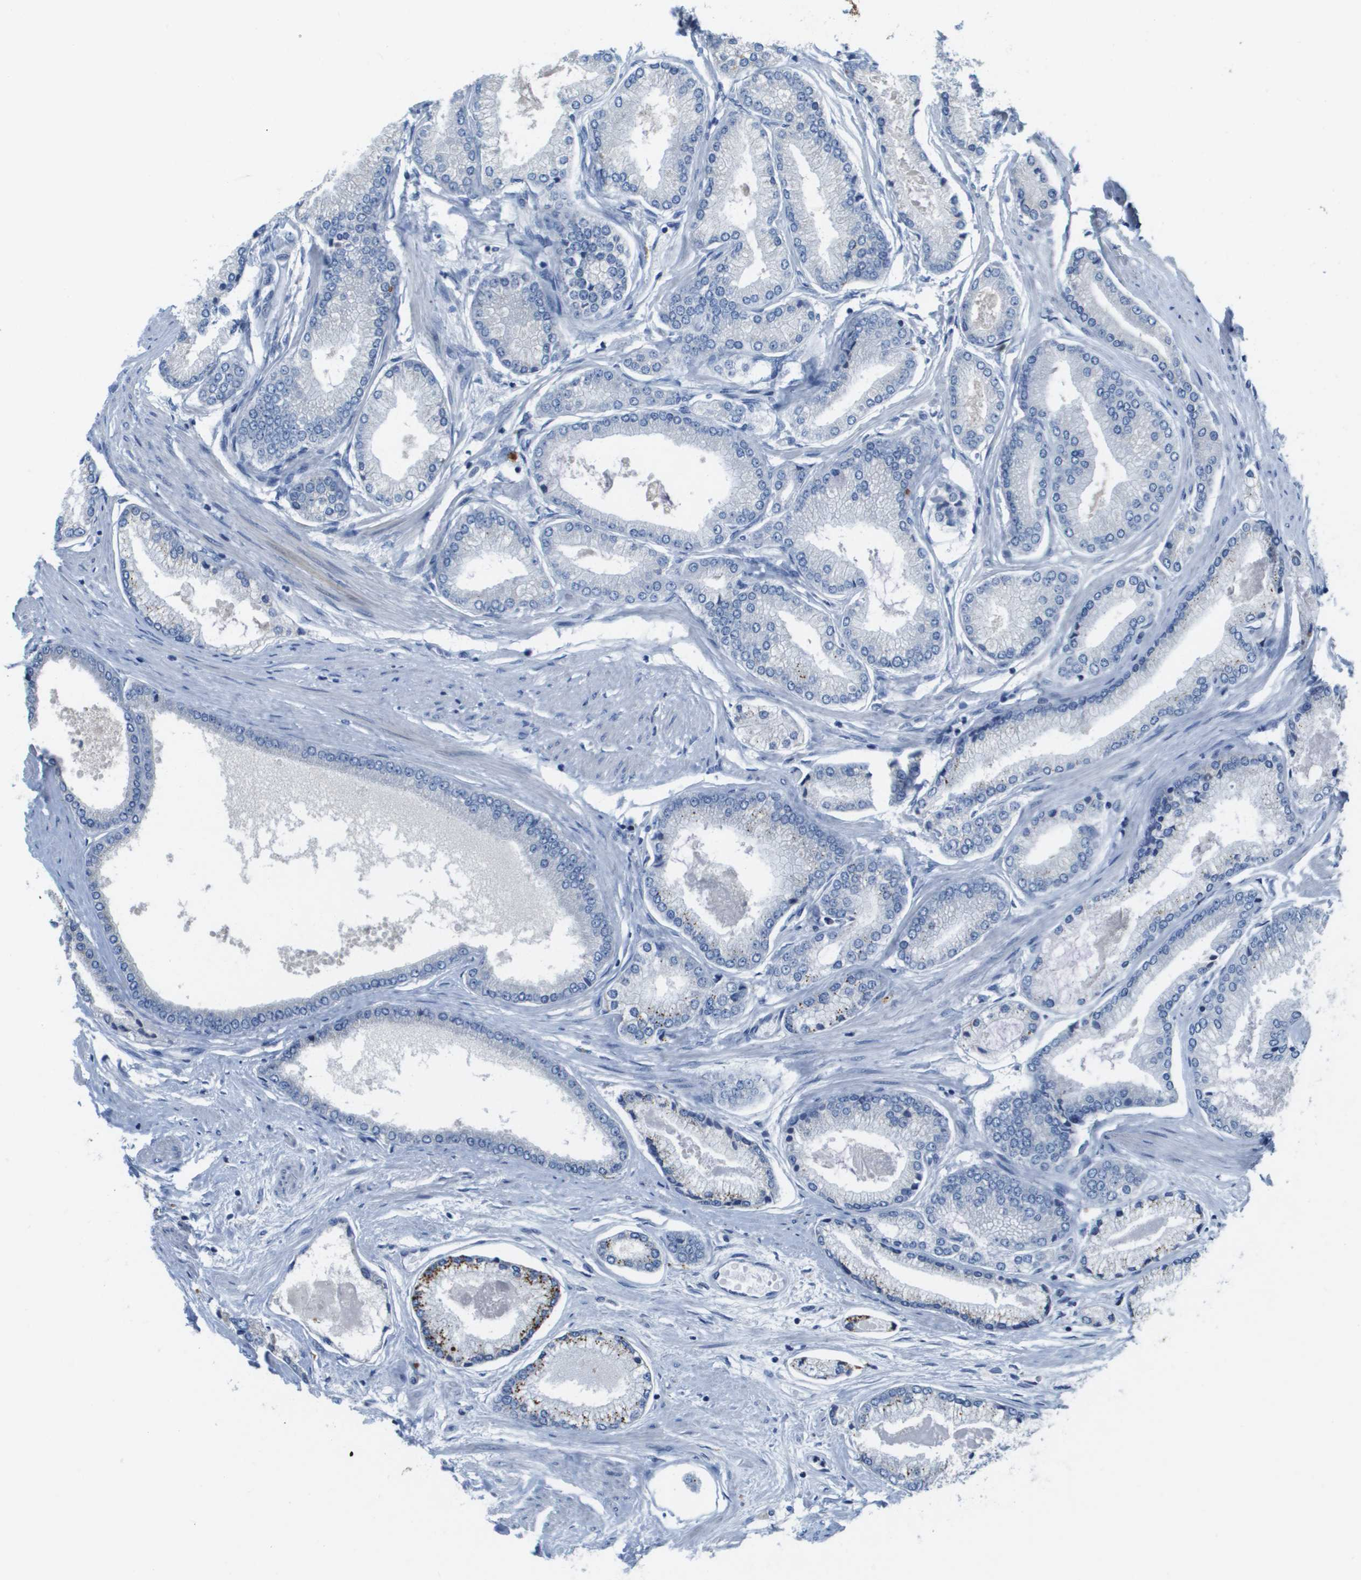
{"staining": {"intensity": "negative", "quantity": "none", "location": "none"}, "tissue": "prostate cancer", "cell_type": "Tumor cells", "image_type": "cancer", "snomed": [{"axis": "morphology", "description": "Adenocarcinoma, High grade"}, {"axis": "topography", "description": "Prostate"}], "caption": "DAB (3,3'-diaminobenzidine) immunohistochemical staining of adenocarcinoma (high-grade) (prostate) exhibits no significant positivity in tumor cells.", "gene": "CASP10", "patient": {"sex": "male", "age": 61}}